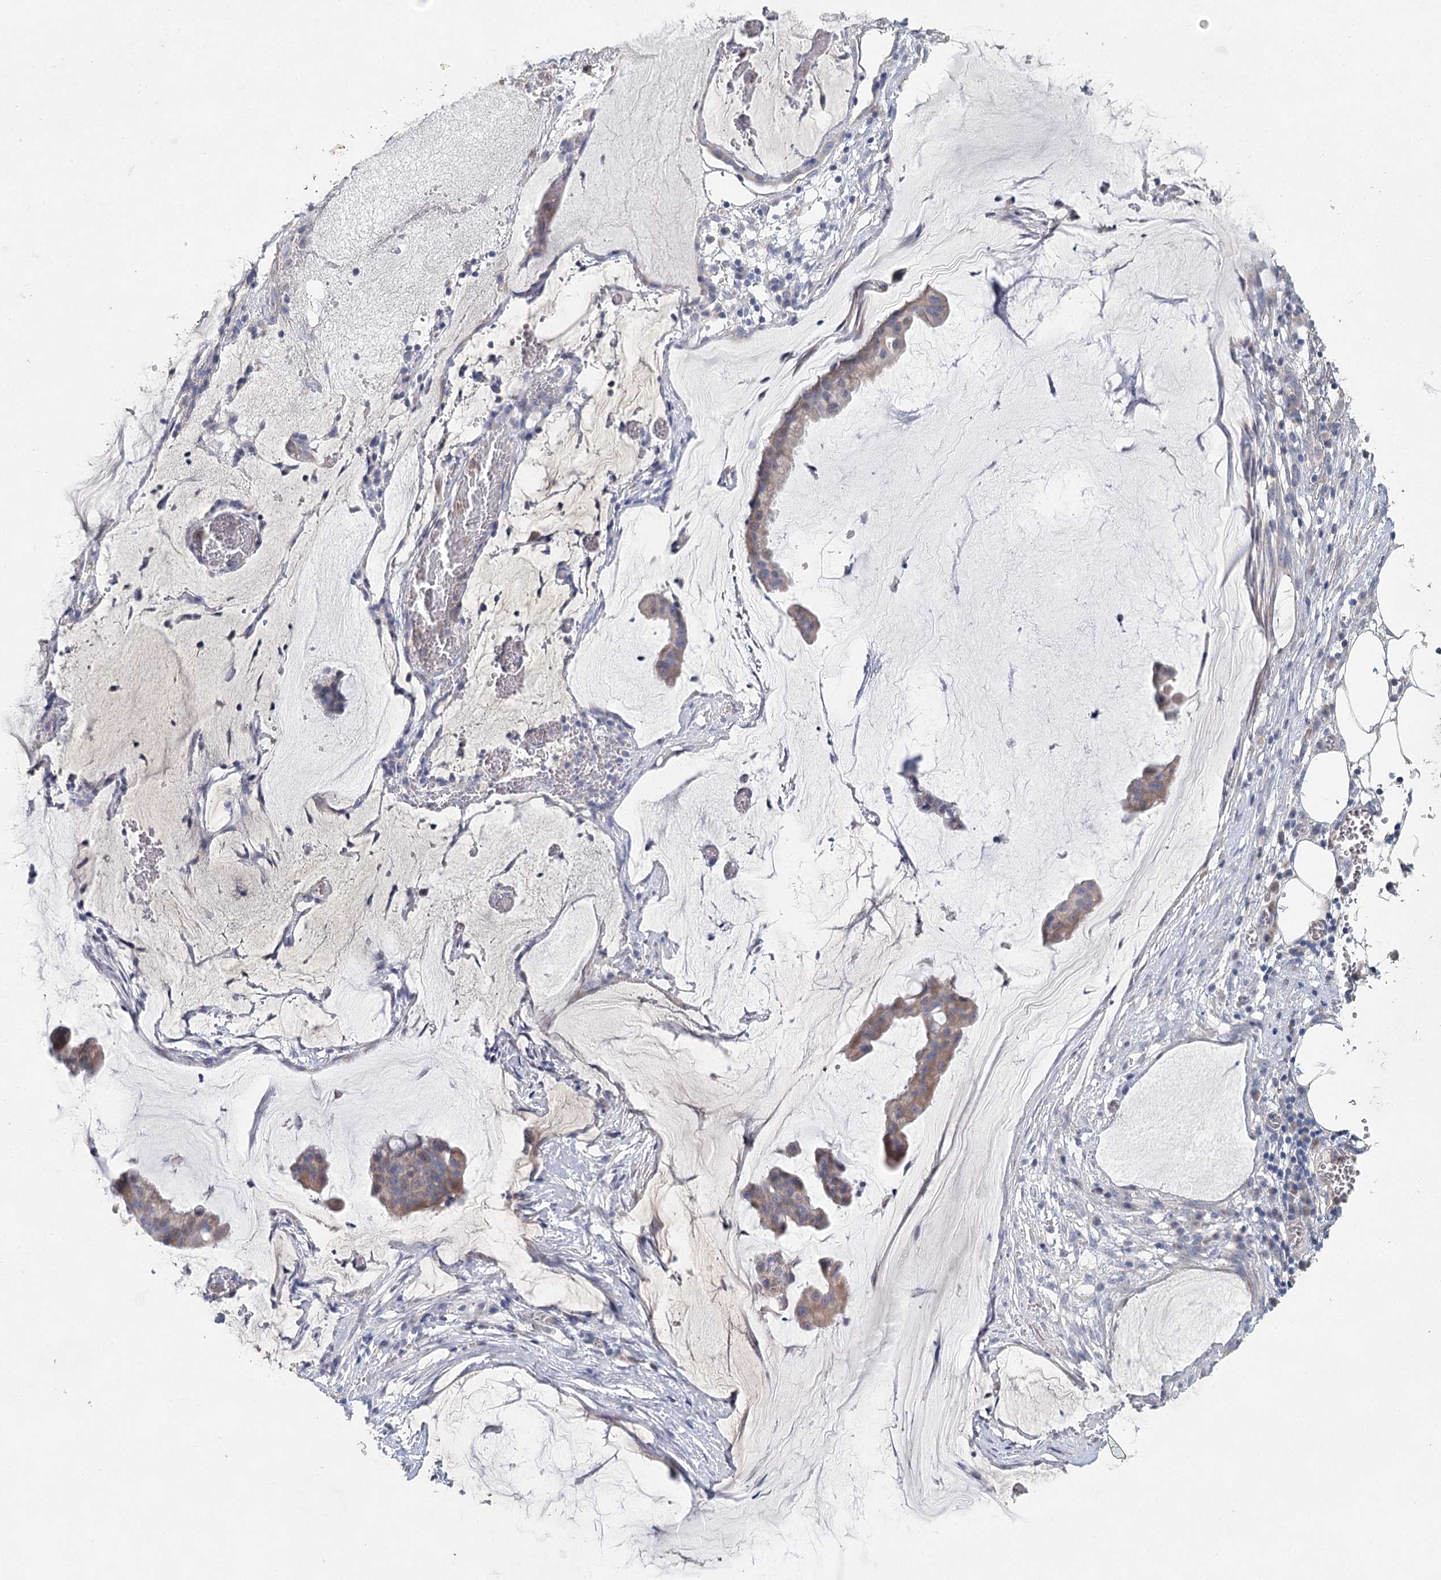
{"staining": {"intensity": "weak", "quantity": "<25%", "location": "cytoplasmic/membranous"}, "tissue": "ovarian cancer", "cell_type": "Tumor cells", "image_type": "cancer", "snomed": [{"axis": "morphology", "description": "Cystadenocarcinoma, mucinous, NOS"}, {"axis": "topography", "description": "Ovary"}], "caption": "Immunohistochemistry histopathology image of ovarian cancer stained for a protein (brown), which demonstrates no positivity in tumor cells. (DAB (3,3'-diaminobenzidine) immunohistochemistry (IHC) visualized using brightfield microscopy, high magnification).", "gene": "MYL6B", "patient": {"sex": "female", "age": 73}}